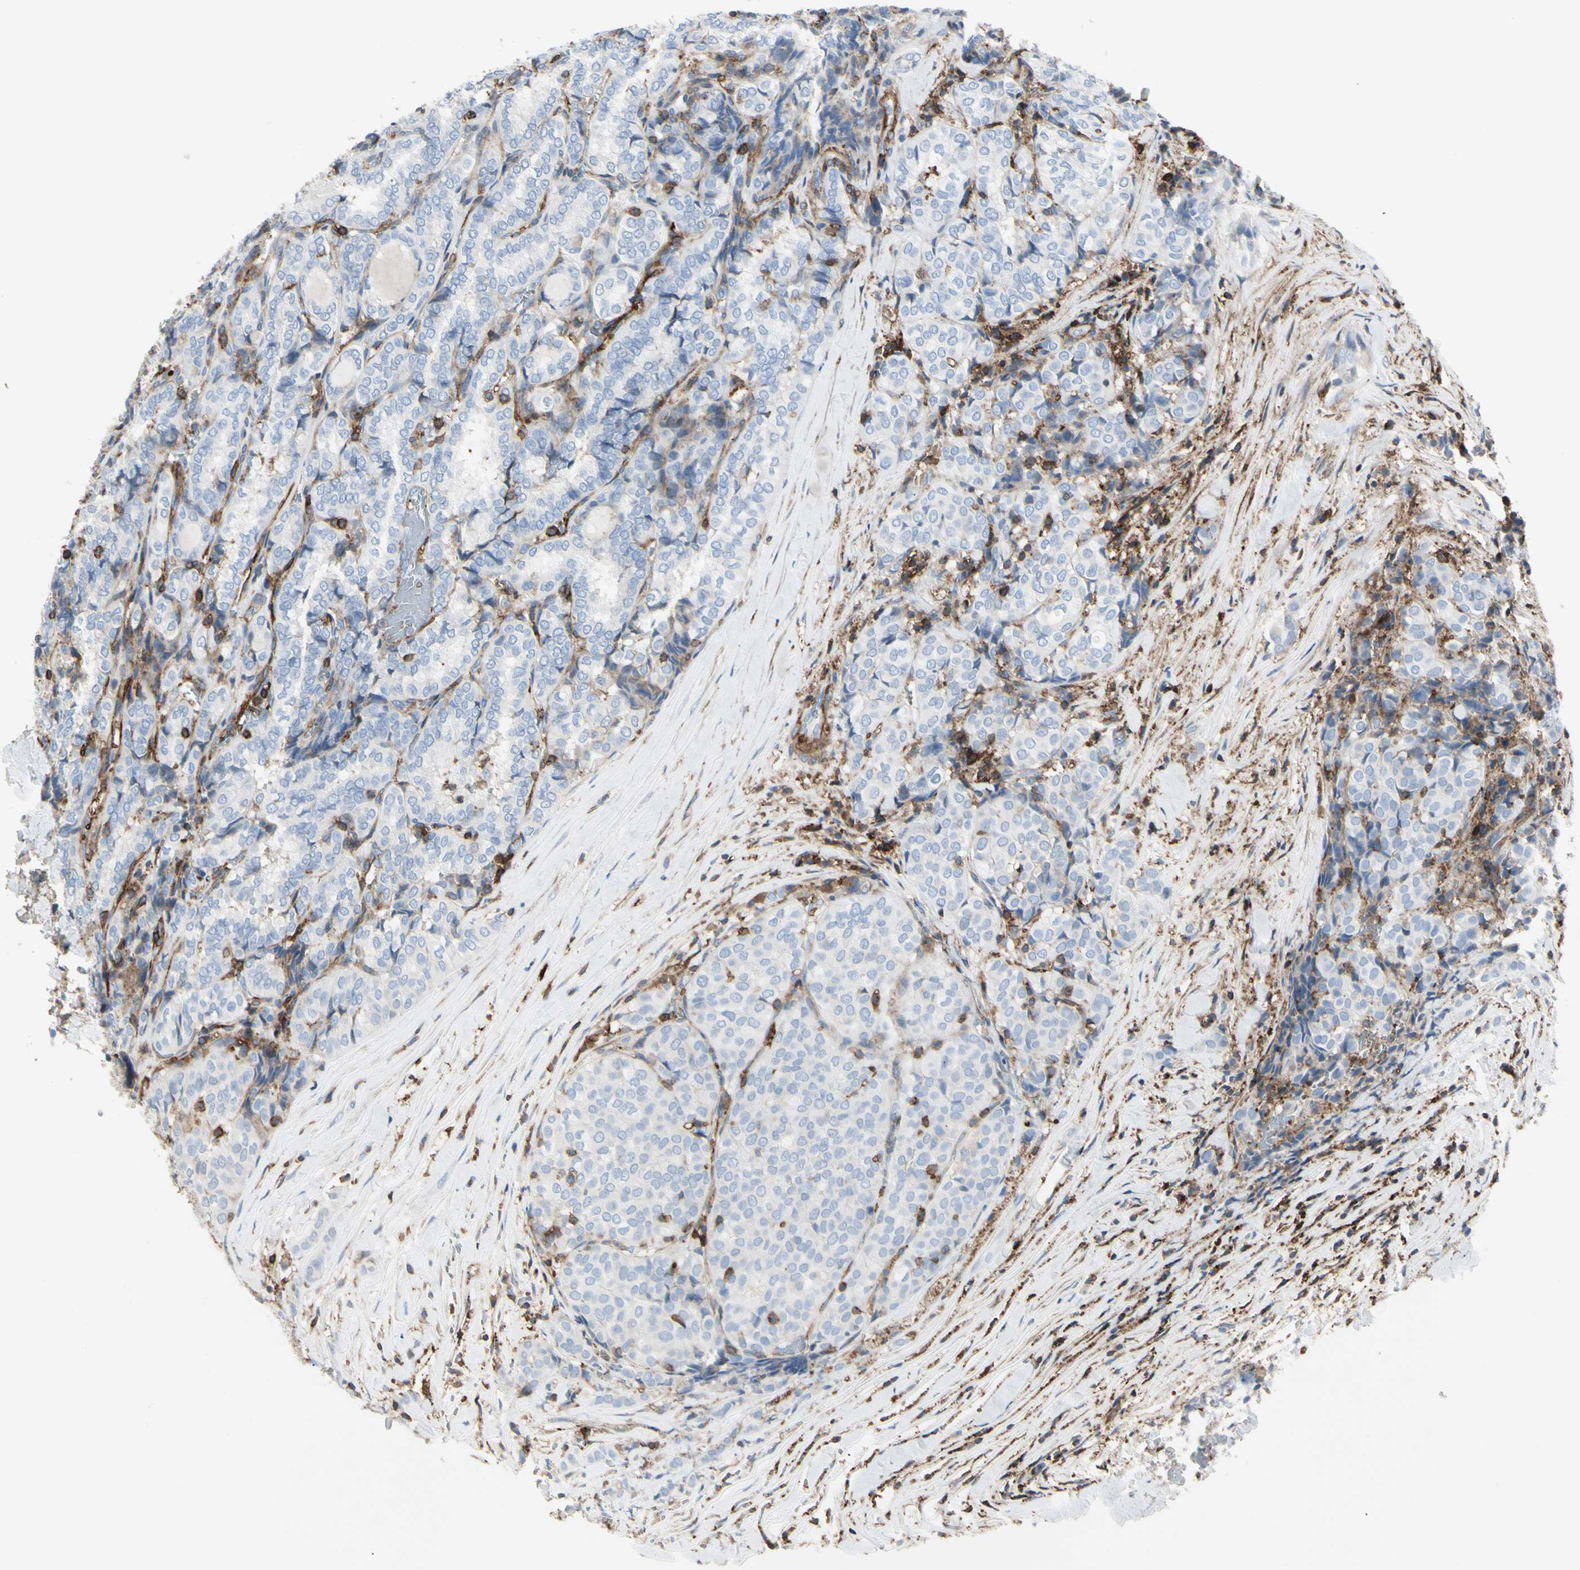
{"staining": {"intensity": "negative", "quantity": "none", "location": "none"}, "tissue": "thyroid cancer", "cell_type": "Tumor cells", "image_type": "cancer", "snomed": [{"axis": "morphology", "description": "Normal tissue, NOS"}, {"axis": "morphology", "description": "Papillary adenocarcinoma, NOS"}, {"axis": "topography", "description": "Thyroid gland"}], "caption": "The IHC histopathology image has no significant positivity in tumor cells of thyroid cancer (papillary adenocarcinoma) tissue.", "gene": "CLEC2B", "patient": {"sex": "female", "age": 30}}